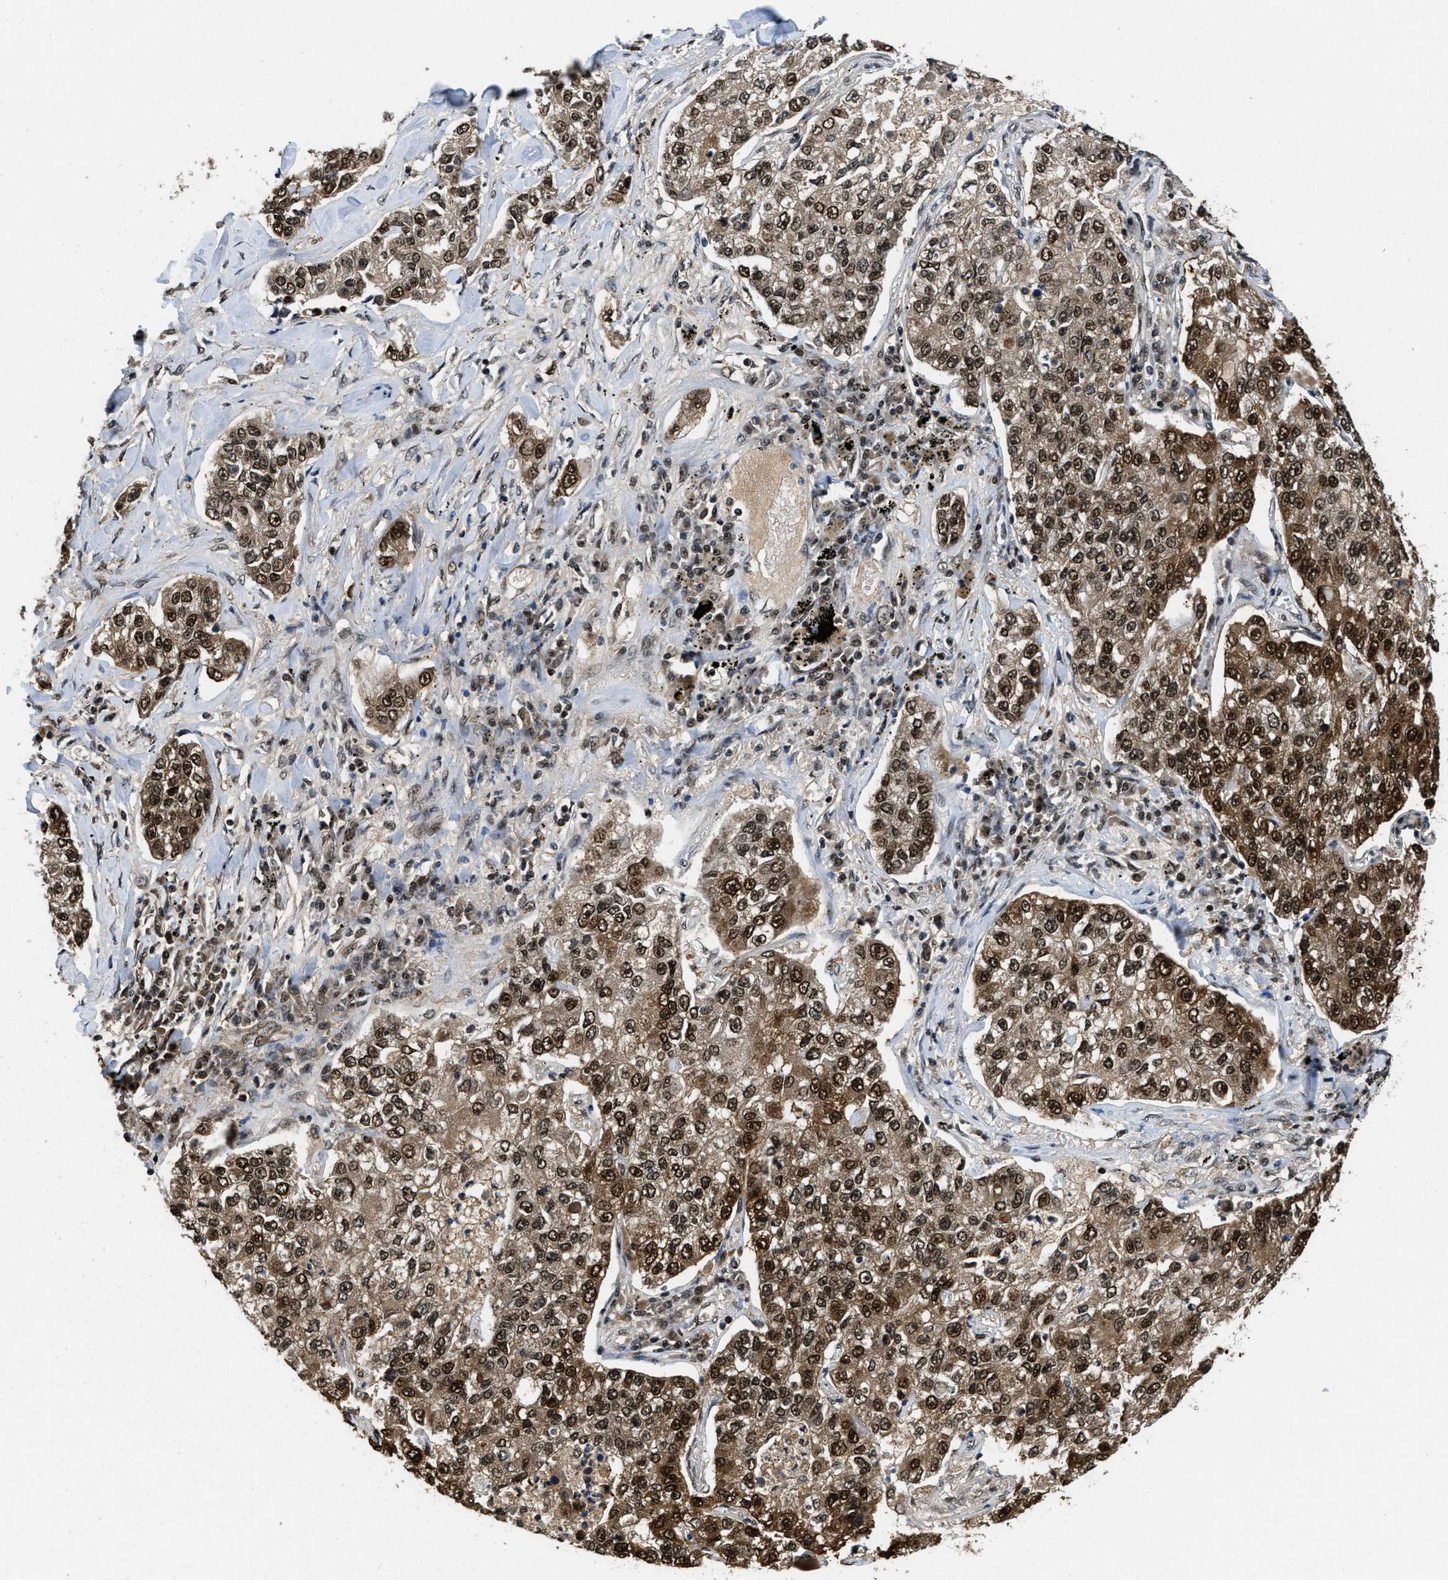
{"staining": {"intensity": "strong", "quantity": ">75%", "location": "cytoplasmic/membranous,nuclear"}, "tissue": "lung cancer", "cell_type": "Tumor cells", "image_type": "cancer", "snomed": [{"axis": "morphology", "description": "Adenocarcinoma, NOS"}, {"axis": "topography", "description": "Lung"}], "caption": "A high-resolution micrograph shows IHC staining of lung cancer (adenocarcinoma), which shows strong cytoplasmic/membranous and nuclear positivity in approximately >75% of tumor cells. The protein of interest is stained brown, and the nuclei are stained in blue (DAB (3,3'-diaminobenzidine) IHC with brightfield microscopy, high magnification).", "gene": "SAFB", "patient": {"sex": "male", "age": 49}}